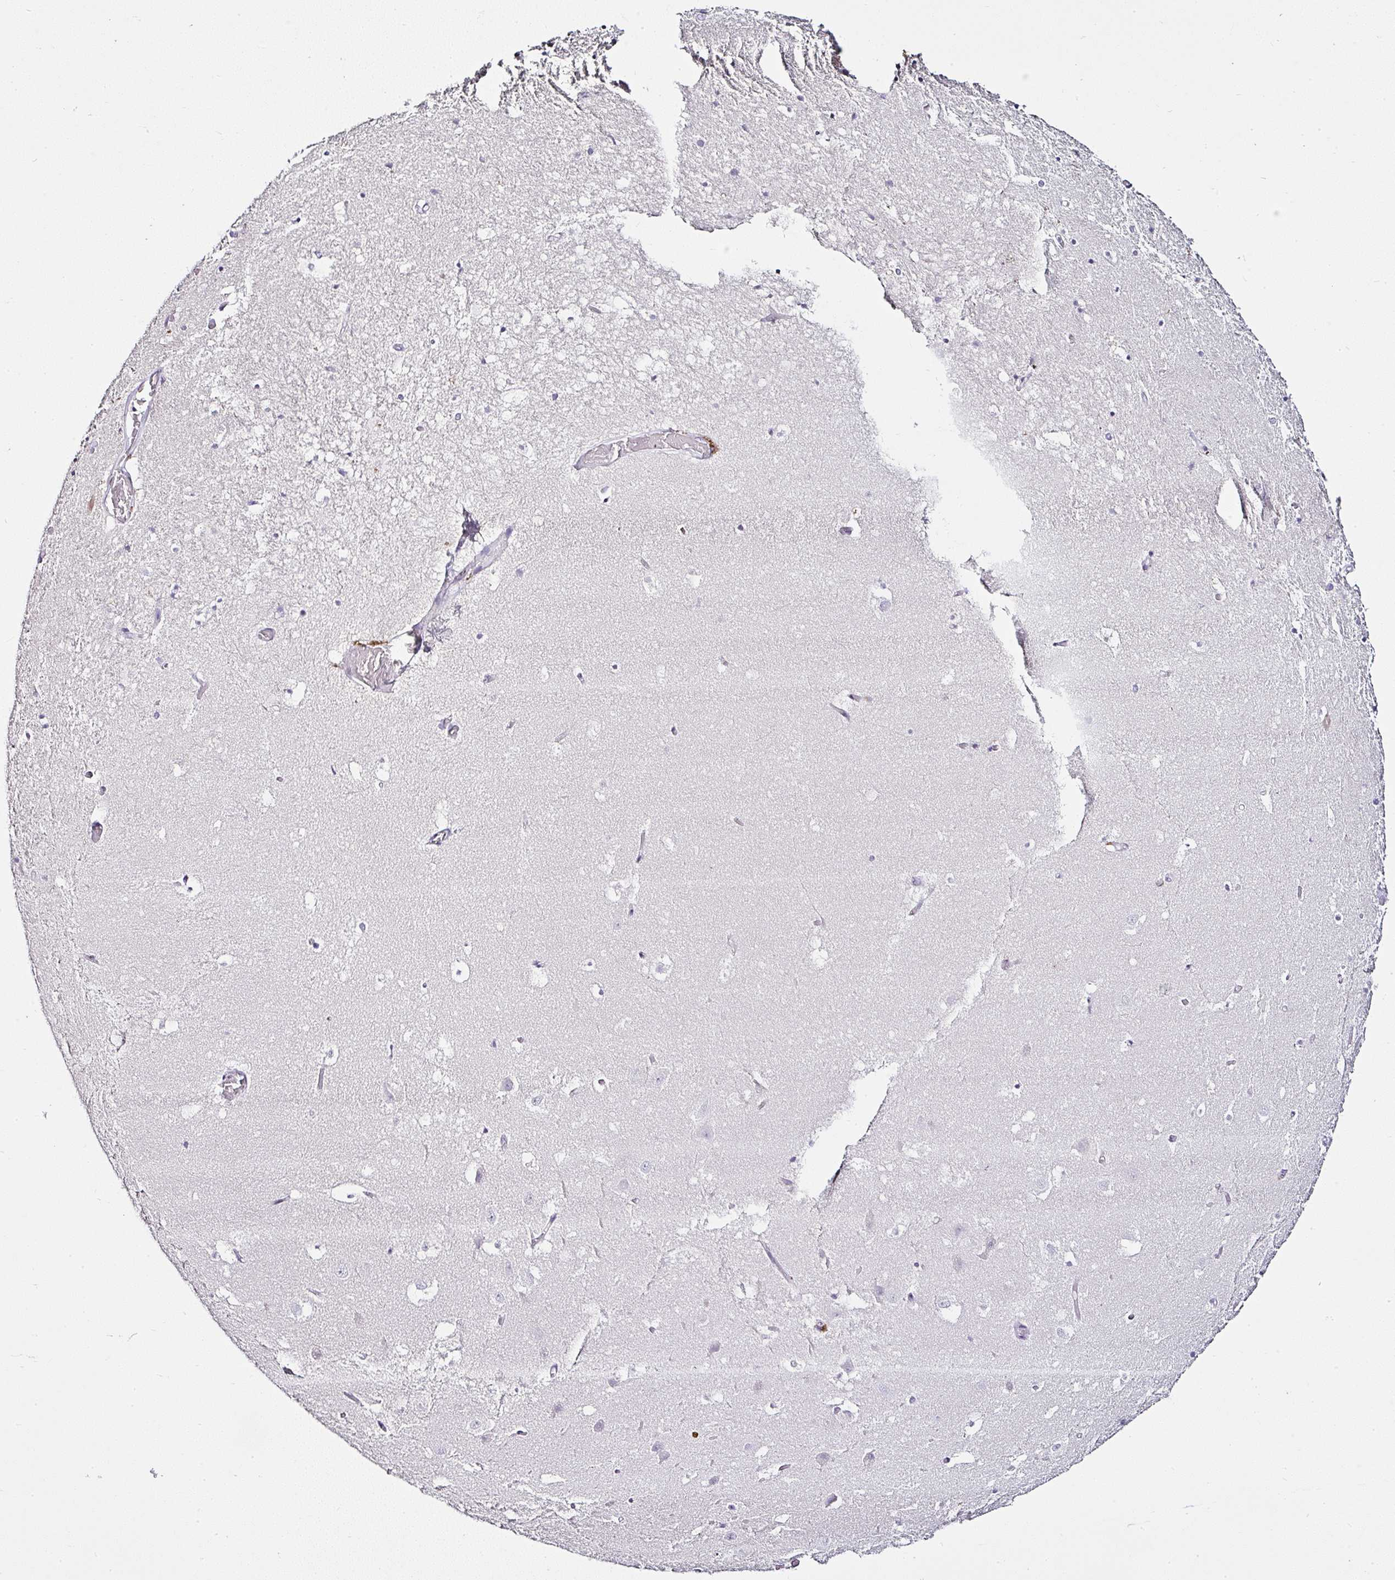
{"staining": {"intensity": "negative", "quantity": "none", "location": "none"}, "tissue": "hippocampus", "cell_type": "Glial cells", "image_type": "normal", "snomed": [{"axis": "morphology", "description": "Normal tissue, NOS"}, {"axis": "topography", "description": "Hippocampus"}], "caption": "Immunohistochemical staining of benign human hippocampus displays no significant staining in glial cells. (Brightfield microscopy of DAB (3,3'-diaminobenzidine) immunohistochemistry (IHC) at high magnification).", "gene": "SERPINB3", "patient": {"sex": "female", "age": 52}}